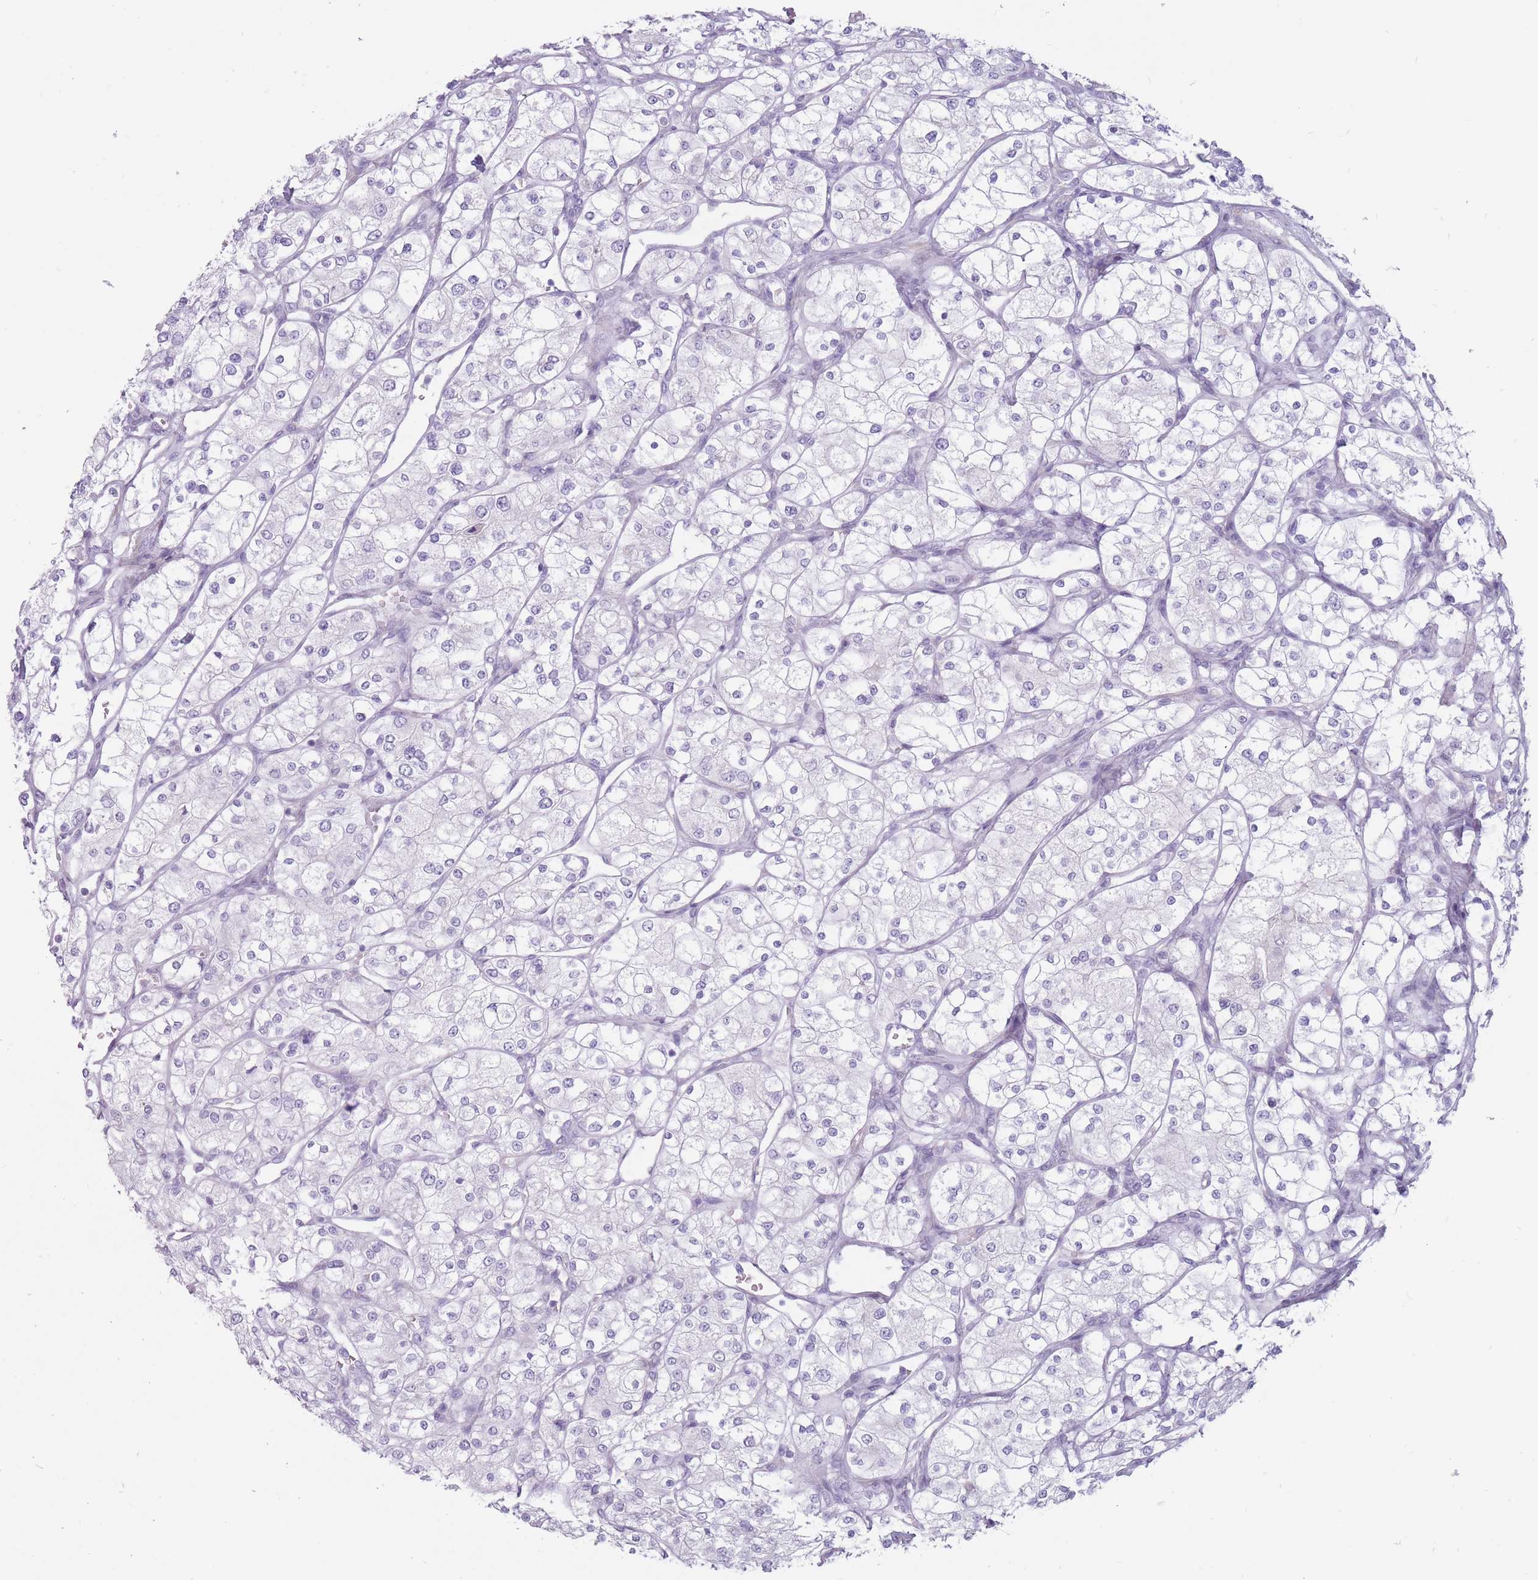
{"staining": {"intensity": "negative", "quantity": "none", "location": "none"}, "tissue": "renal cancer", "cell_type": "Tumor cells", "image_type": "cancer", "snomed": [{"axis": "morphology", "description": "Adenocarcinoma, NOS"}, {"axis": "topography", "description": "Kidney"}], "caption": "A high-resolution photomicrograph shows immunohistochemistry (IHC) staining of adenocarcinoma (renal), which demonstrates no significant expression in tumor cells.", "gene": "RPL18", "patient": {"sex": "male", "age": 80}}